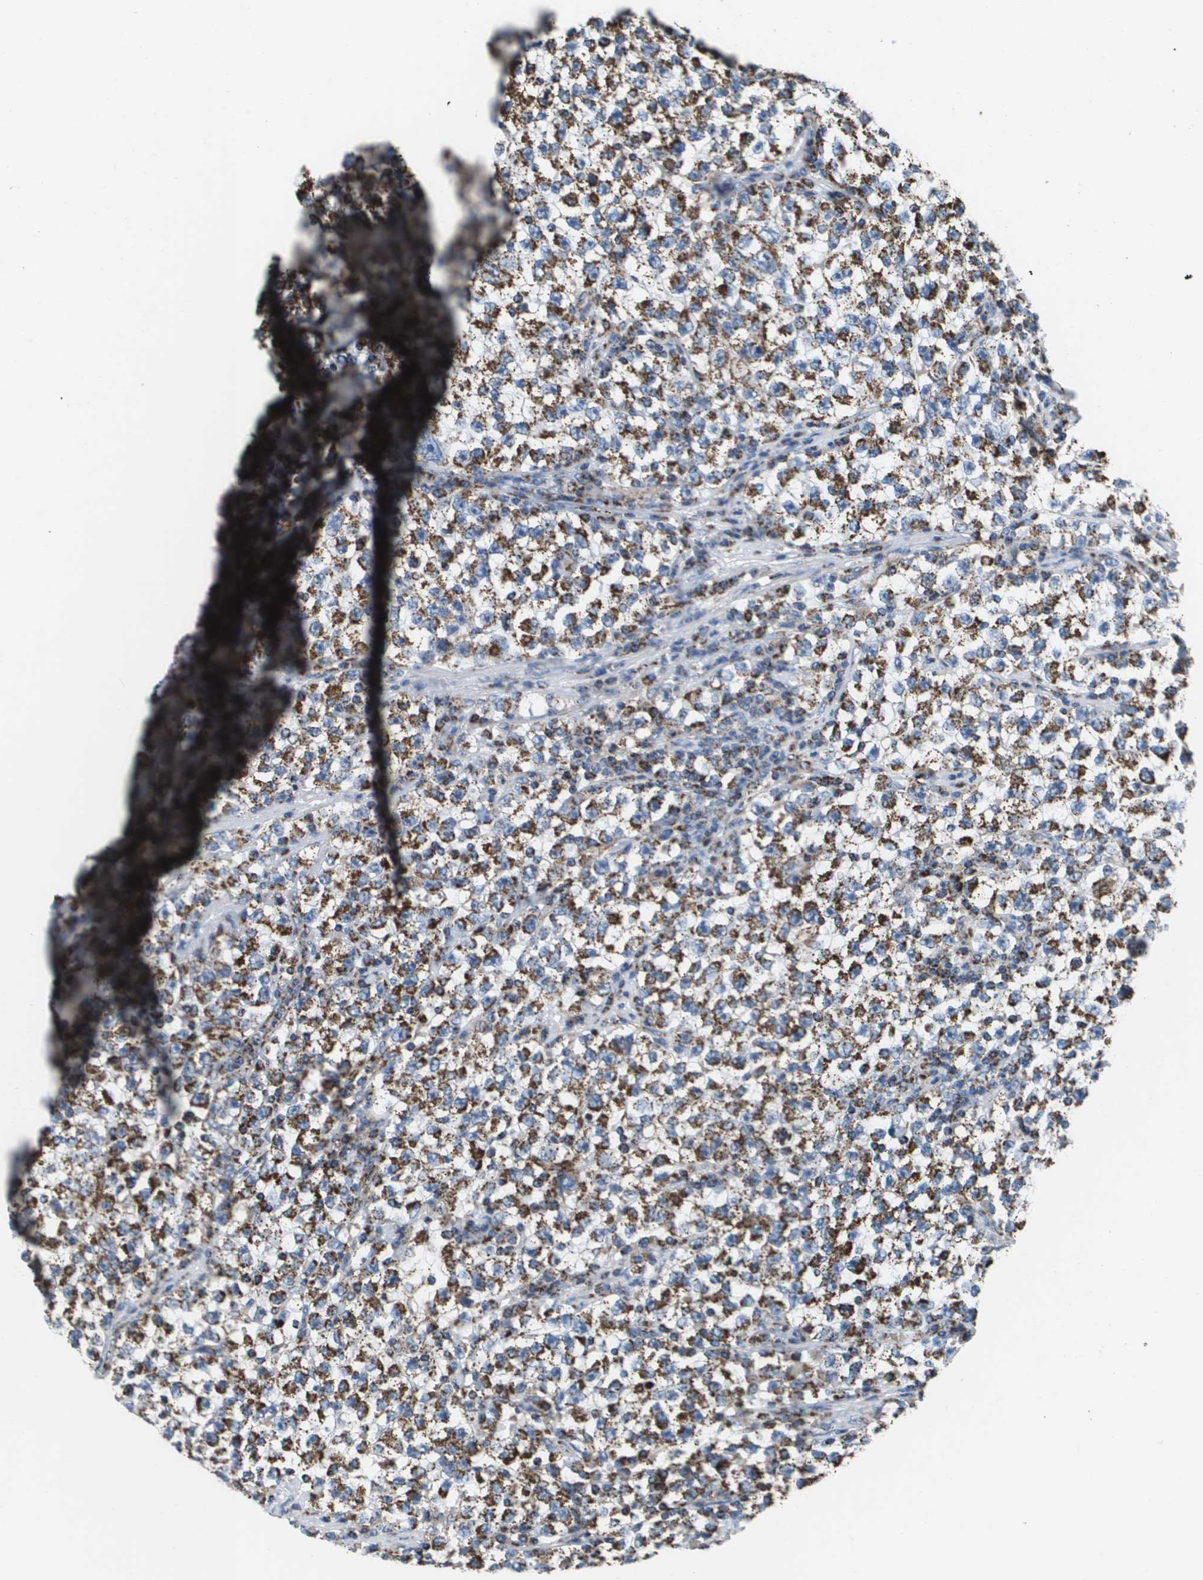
{"staining": {"intensity": "strong", "quantity": ">75%", "location": "cytoplasmic/membranous"}, "tissue": "testis cancer", "cell_type": "Tumor cells", "image_type": "cancer", "snomed": [{"axis": "morphology", "description": "Seminoma, NOS"}, {"axis": "topography", "description": "Testis"}], "caption": "Immunohistochemistry (IHC) photomicrograph of testis seminoma stained for a protein (brown), which displays high levels of strong cytoplasmic/membranous positivity in about >75% of tumor cells.", "gene": "ATP5F1B", "patient": {"sex": "male", "age": 22}}